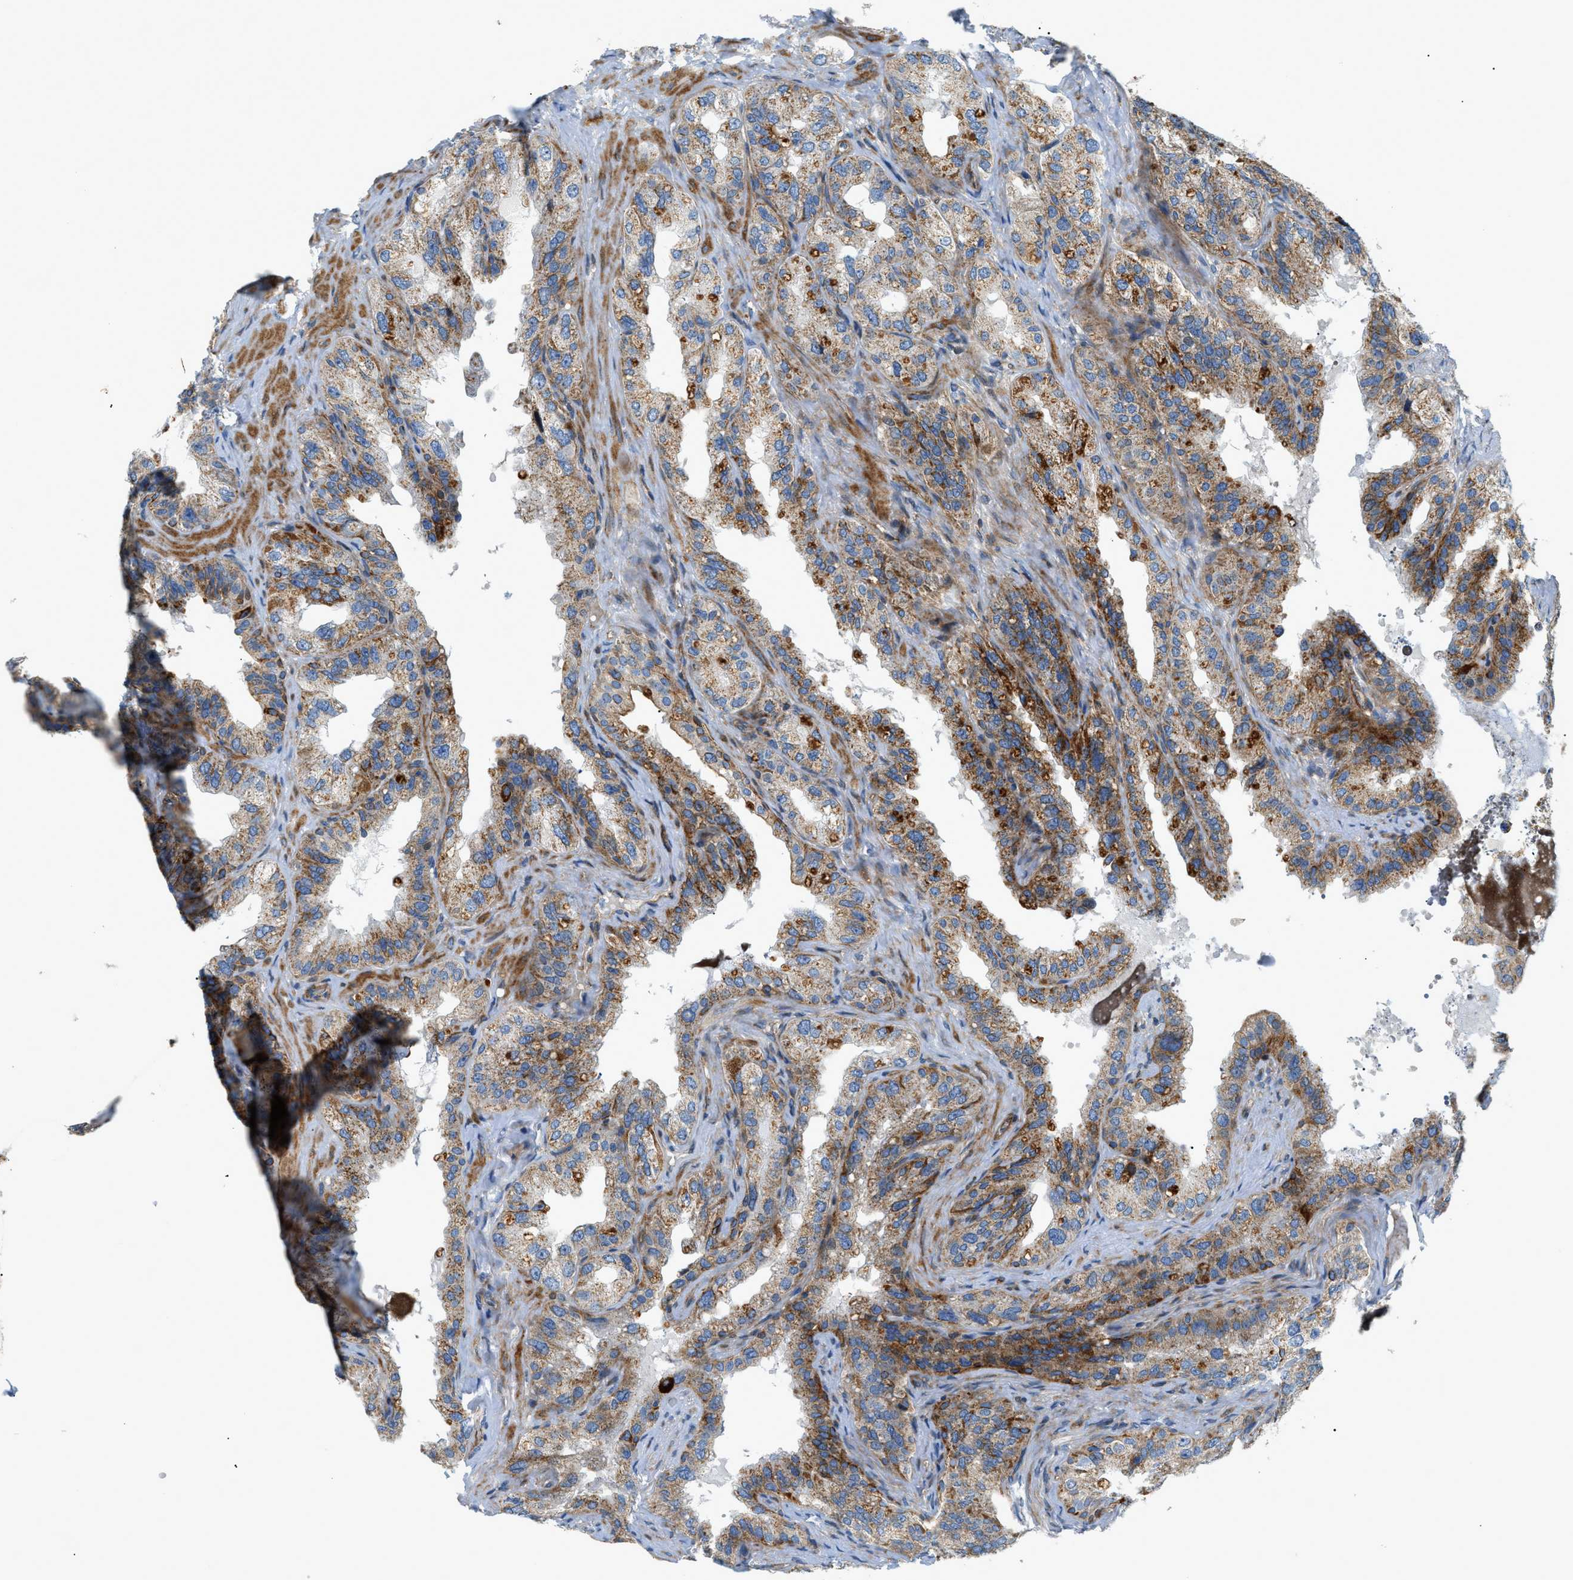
{"staining": {"intensity": "strong", "quantity": "25%-75%", "location": "cytoplasmic/membranous"}, "tissue": "seminal vesicle", "cell_type": "Glandular cells", "image_type": "normal", "snomed": [{"axis": "morphology", "description": "Normal tissue, NOS"}, {"axis": "topography", "description": "Seminal veicle"}], "caption": "Immunohistochemical staining of normal seminal vesicle reveals strong cytoplasmic/membranous protein positivity in approximately 25%-75% of glandular cells.", "gene": "DHODH", "patient": {"sex": "male", "age": 68}}